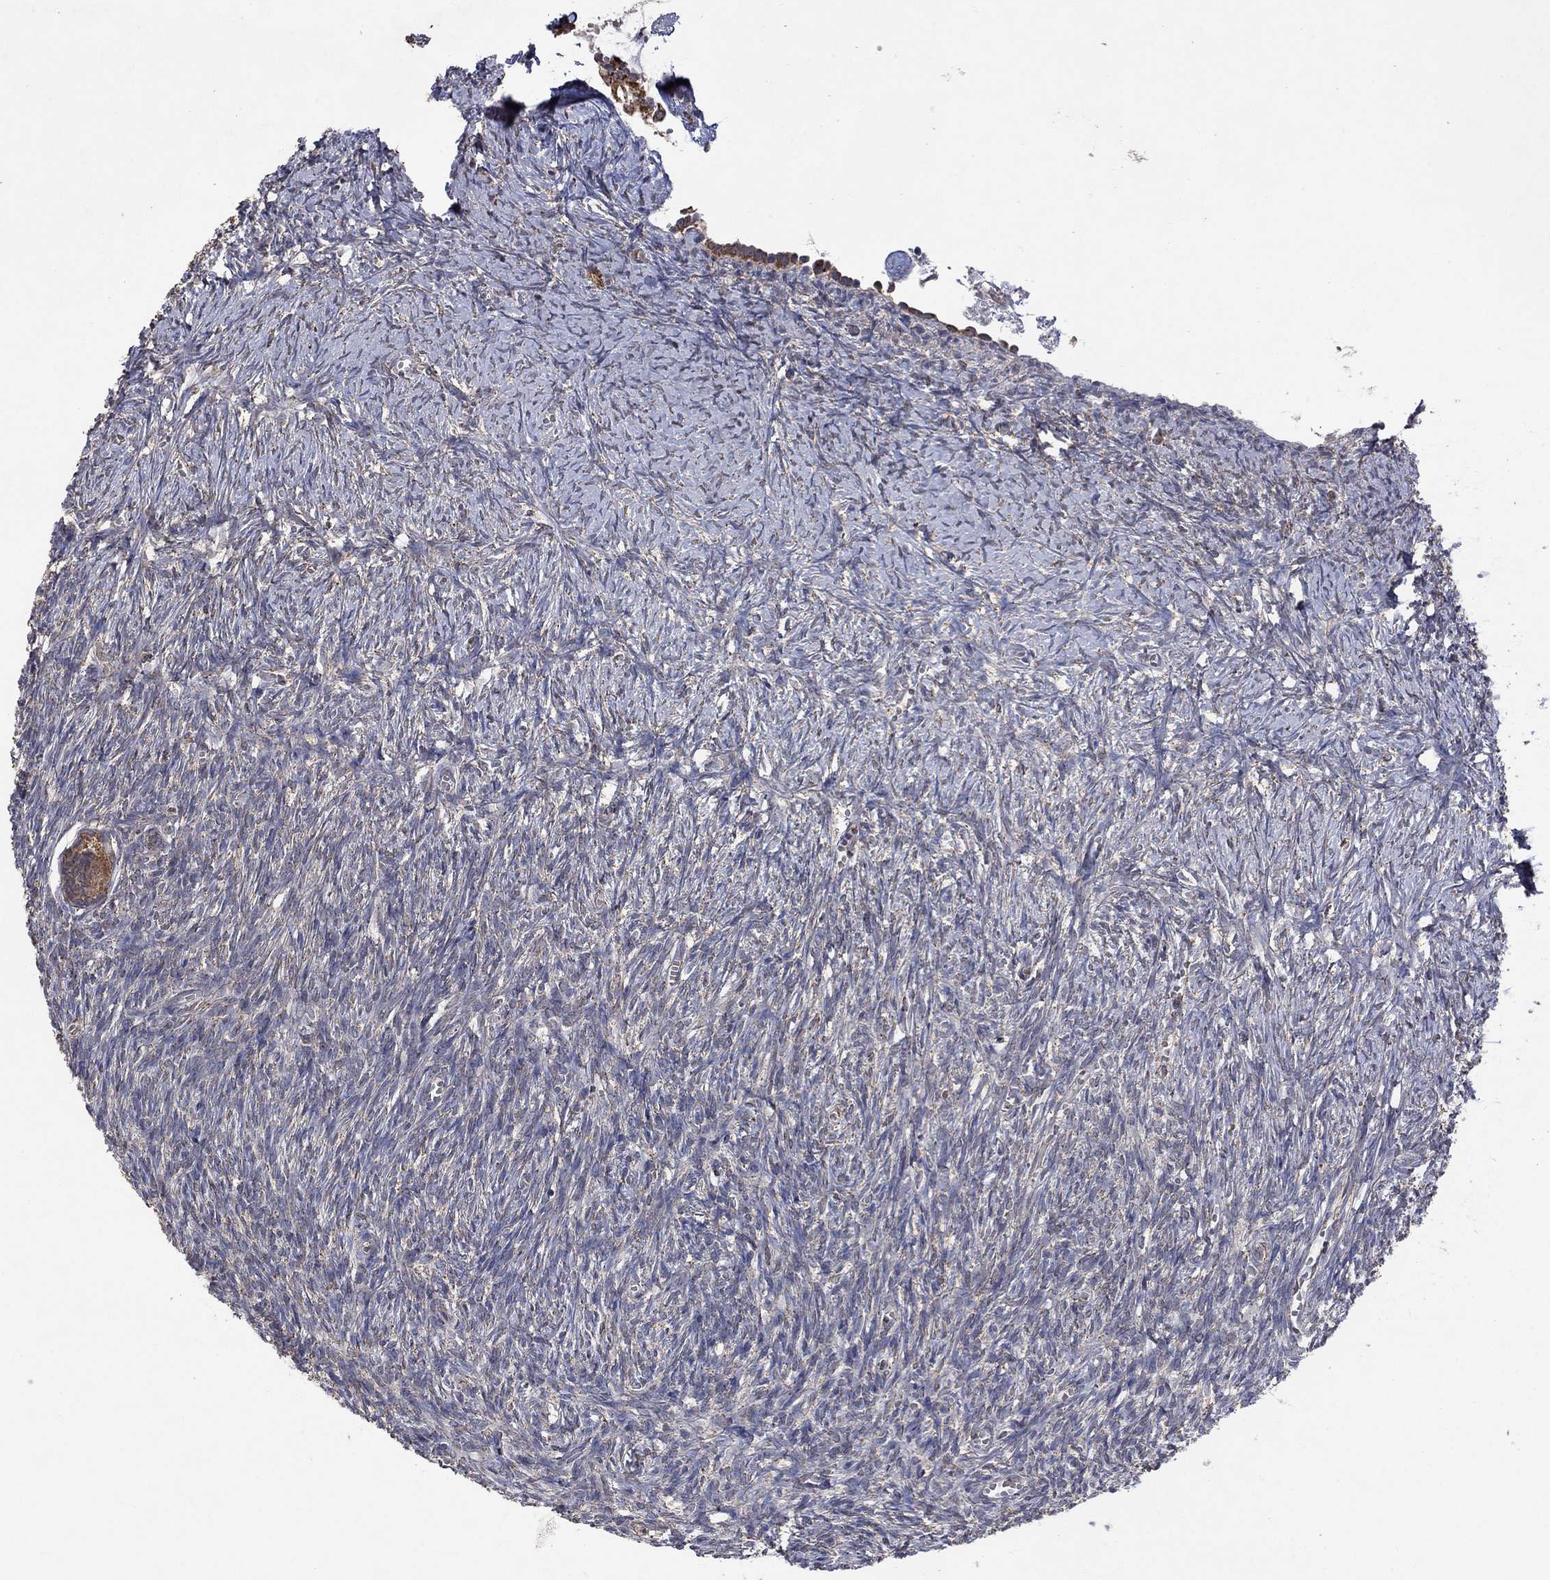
{"staining": {"intensity": "moderate", "quantity": ">75%", "location": "cytoplasmic/membranous"}, "tissue": "ovary", "cell_type": "Follicle cells", "image_type": "normal", "snomed": [{"axis": "morphology", "description": "Normal tissue, NOS"}, {"axis": "topography", "description": "Ovary"}], "caption": "Moderate cytoplasmic/membranous expression for a protein is identified in about >75% of follicle cells of unremarkable ovary using IHC.", "gene": "DPH1", "patient": {"sex": "female", "age": 43}}